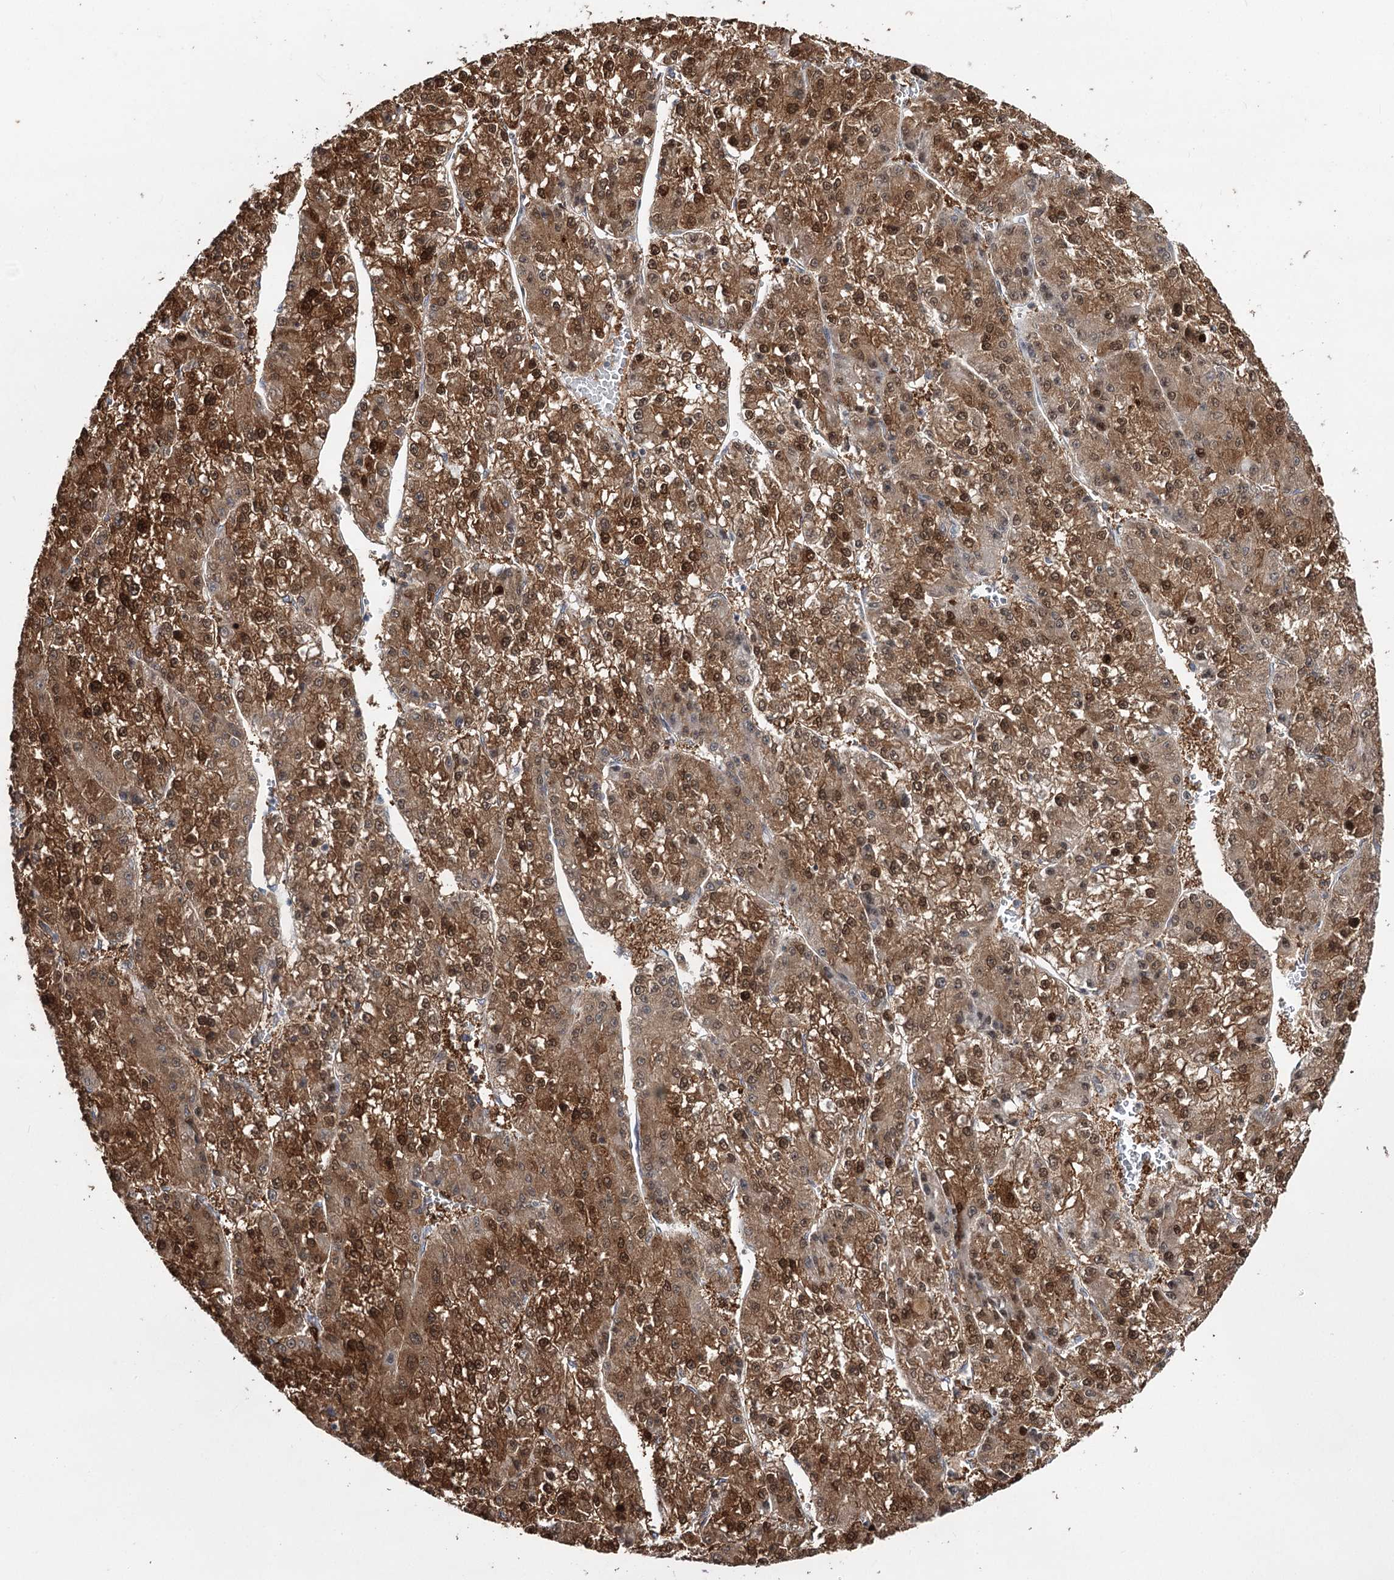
{"staining": {"intensity": "strong", "quantity": ">75%", "location": "cytoplasmic/membranous,nuclear"}, "tissue": "liver cancer", "cell_type": "Tumor cells", "image_type": "cancer", "snomed": [{"axis": "morphology", "description": "Carcinoma, Hepatocellular, NOS"}, {"axis": "topography", "description": "Liver"}], "caption": "Hepatocellular carcinoma (liver) stained with DAB (3,3'-diaminobenzidine) IHC shows high levels of strong cytoplasmic/membranous and nuclear staining in approximately >75% of tumor cells. Nuclei are stained in blue.", "gene": "PTGR1", "patient": {"sex": "female", "age": 73}}